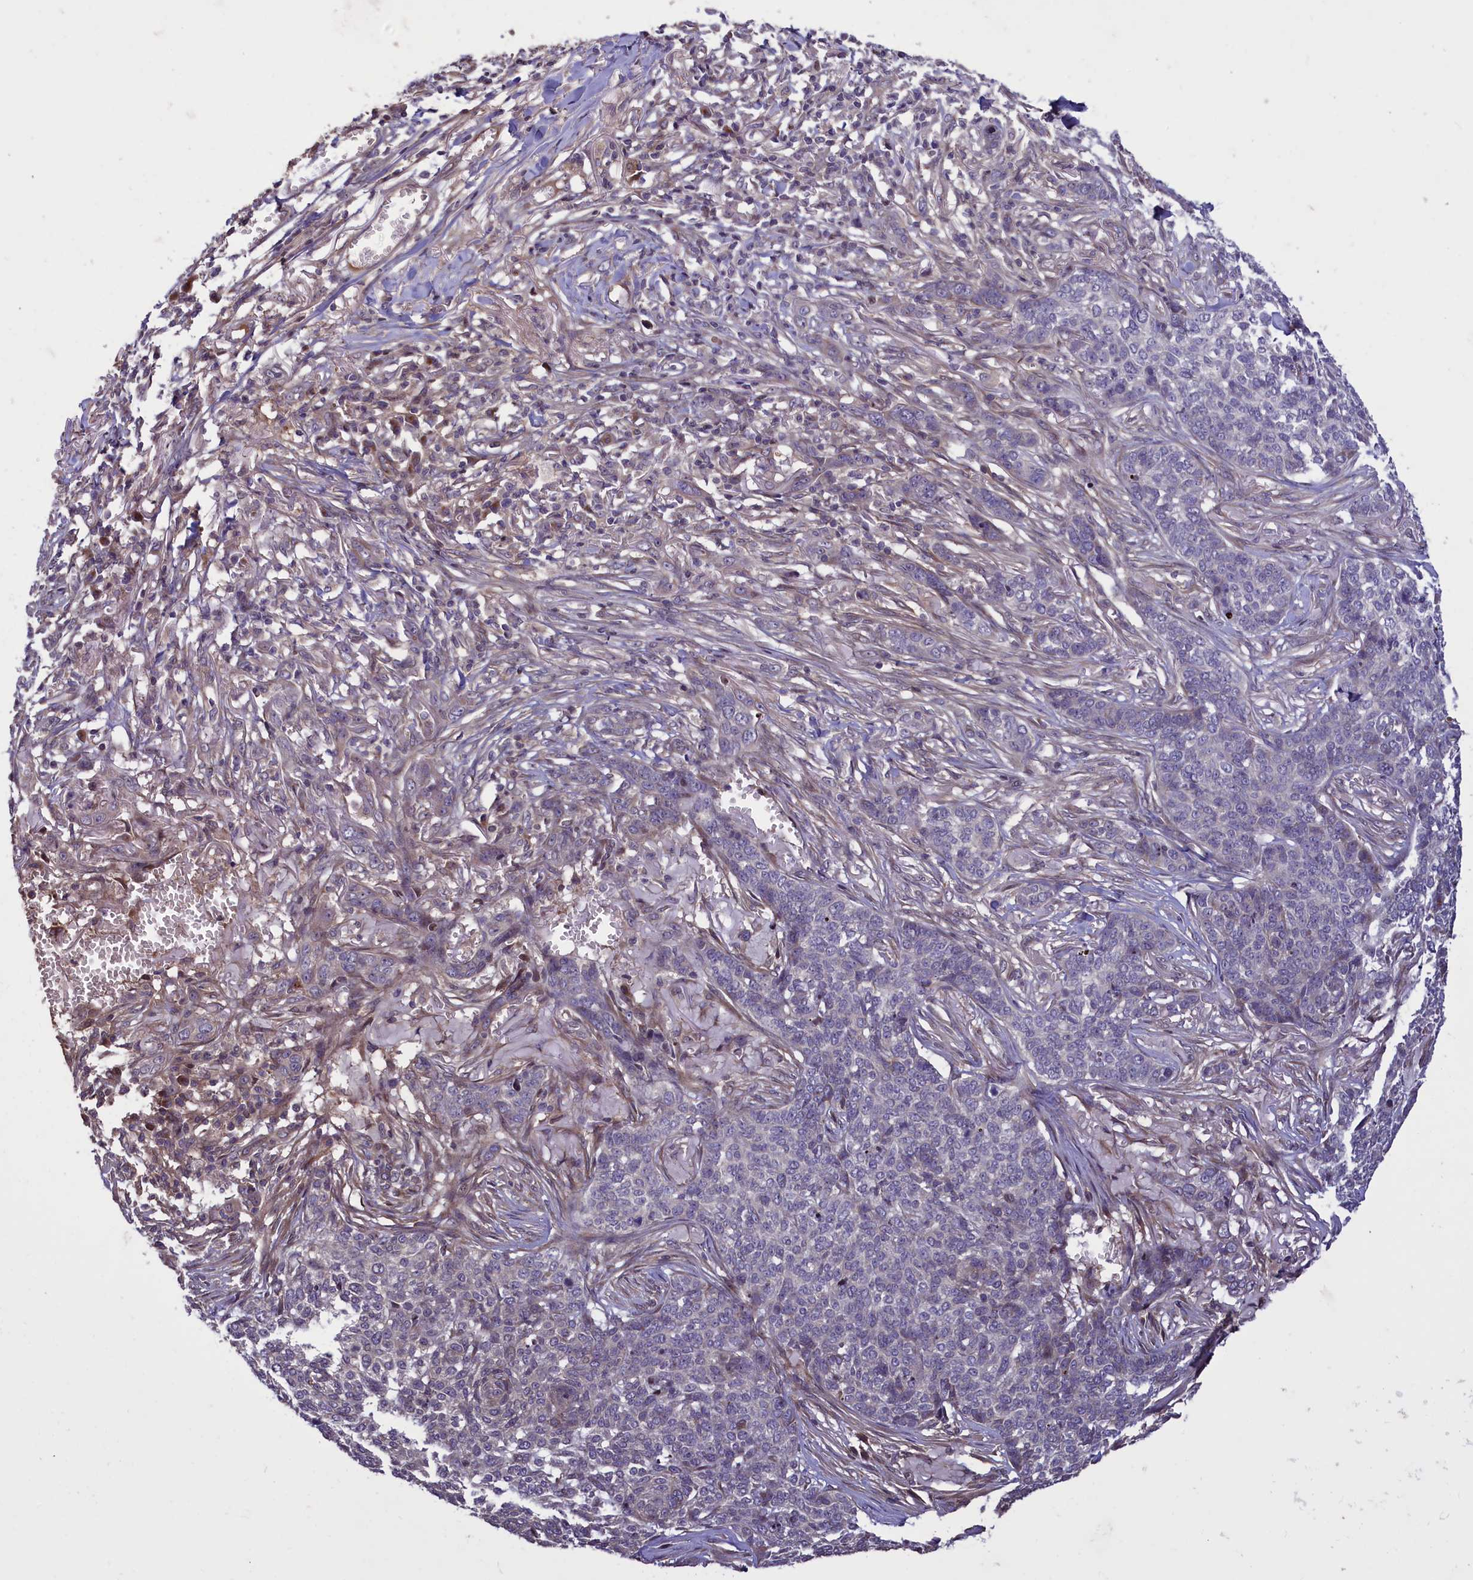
{"staining": {"intensity": "negative", "quantity": "none", "location": "none"}, "tissue": "skin cancer", "cell_type": "Tumor cells", "image_type": "cancer", "snomed": [{"axis": "morphology", "description": "Basal cell carcinoma"}, {"axis": "topography", "description": "Skin"}], "caption": "This is a micrograph of IHC staining of skin cancer, which shows no expression in tumor cells.", "gene": "MAN2C1", "patient": {"sex": "male", "age": 85}}